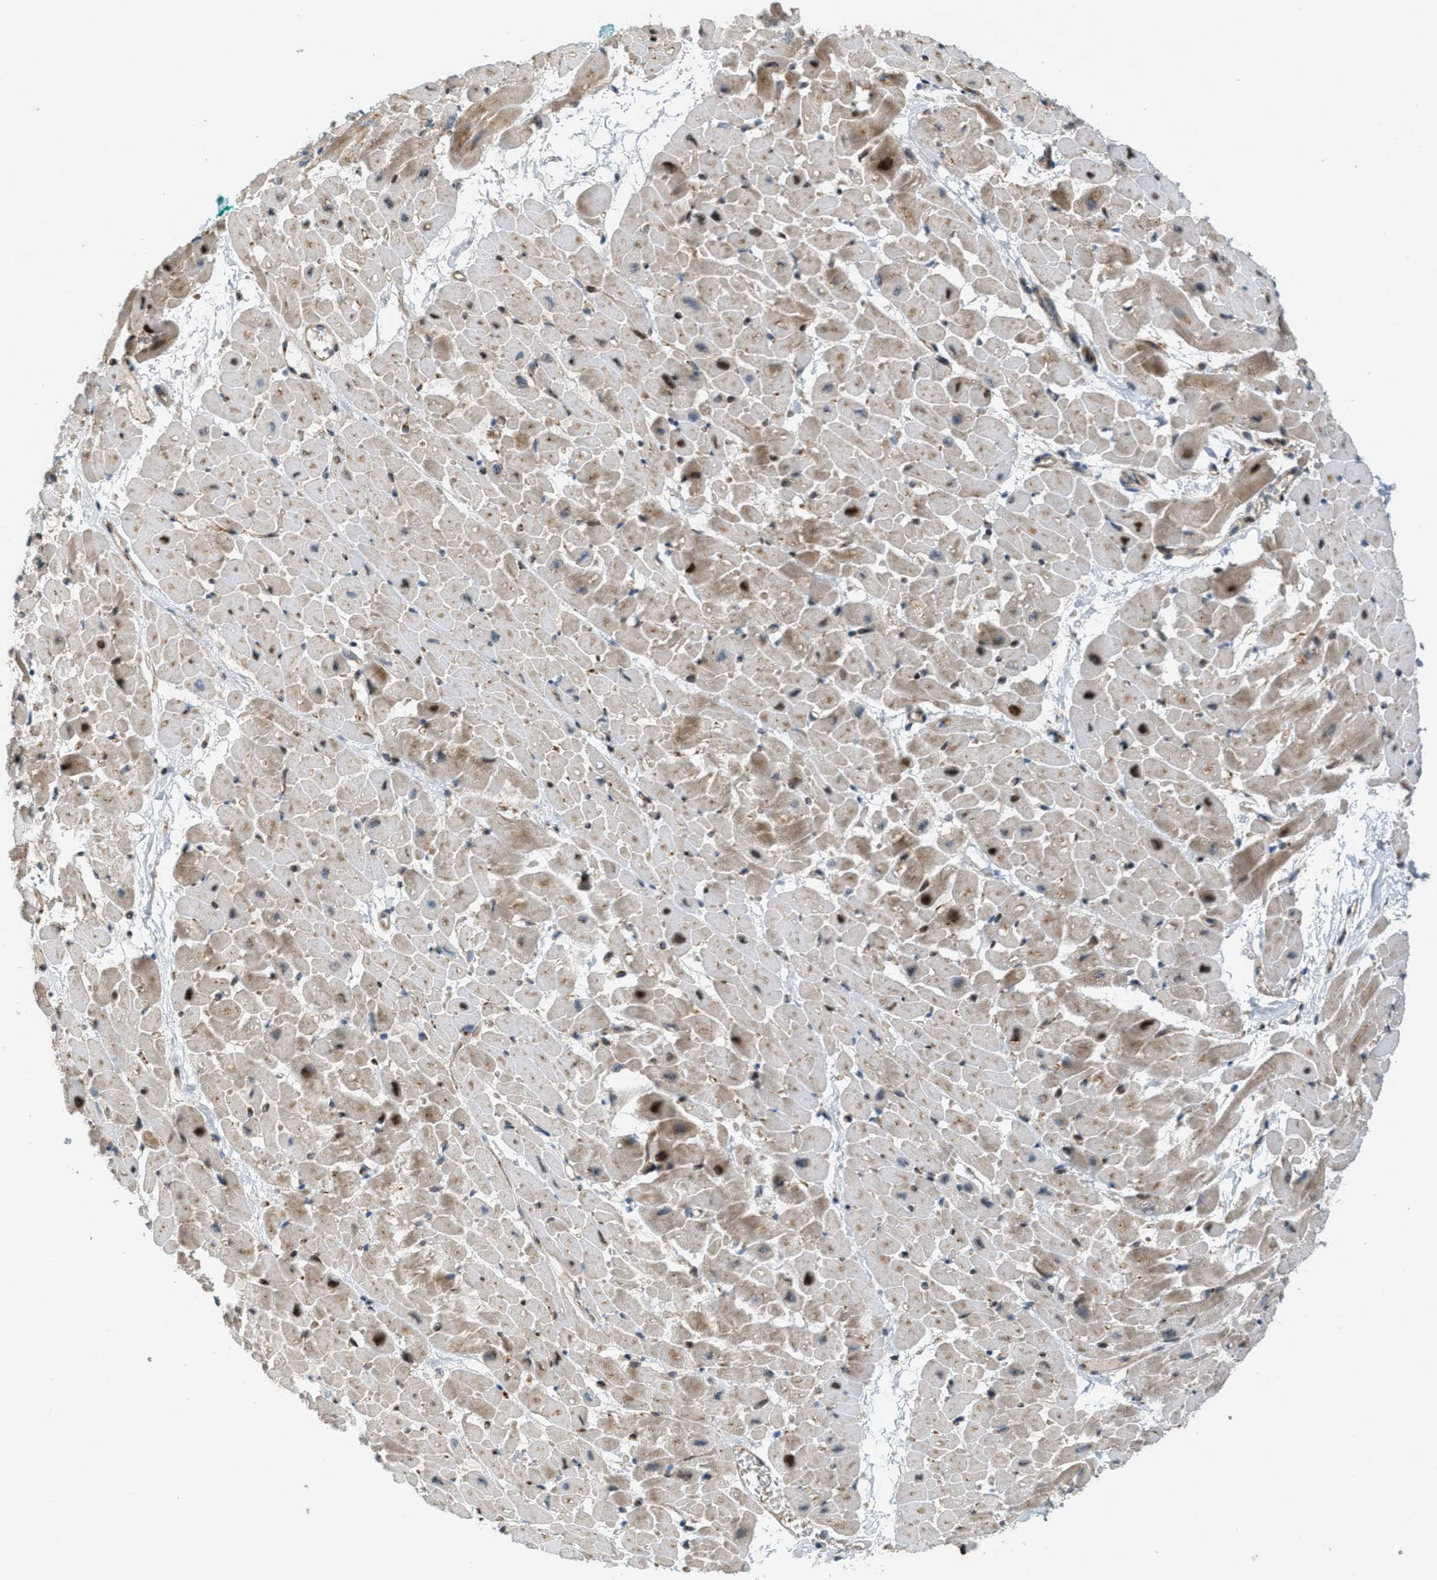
{"staining": {"intensity": "weak", "quantity": ">75%", "location": "cytoplasmic/membranous,nuclear"}, "tissue": "heart muscle", "cell_type": "Cardiomyocytes", "image_type": "normal", "snomed": [{"axis": "morphology", "description": "Normal tissue, NOS"}, {"axis": "topography", "description": "Heart"}], "caption": "A high-resolution image shows IHC staining of benign heart muscle, which shows weak cytoplasmic/membranous,nuclear positivity in approximately >75% of cardiomyocytes.", "gene": "ZFPL1", "patient": {"sex": "male", "age": 45}}